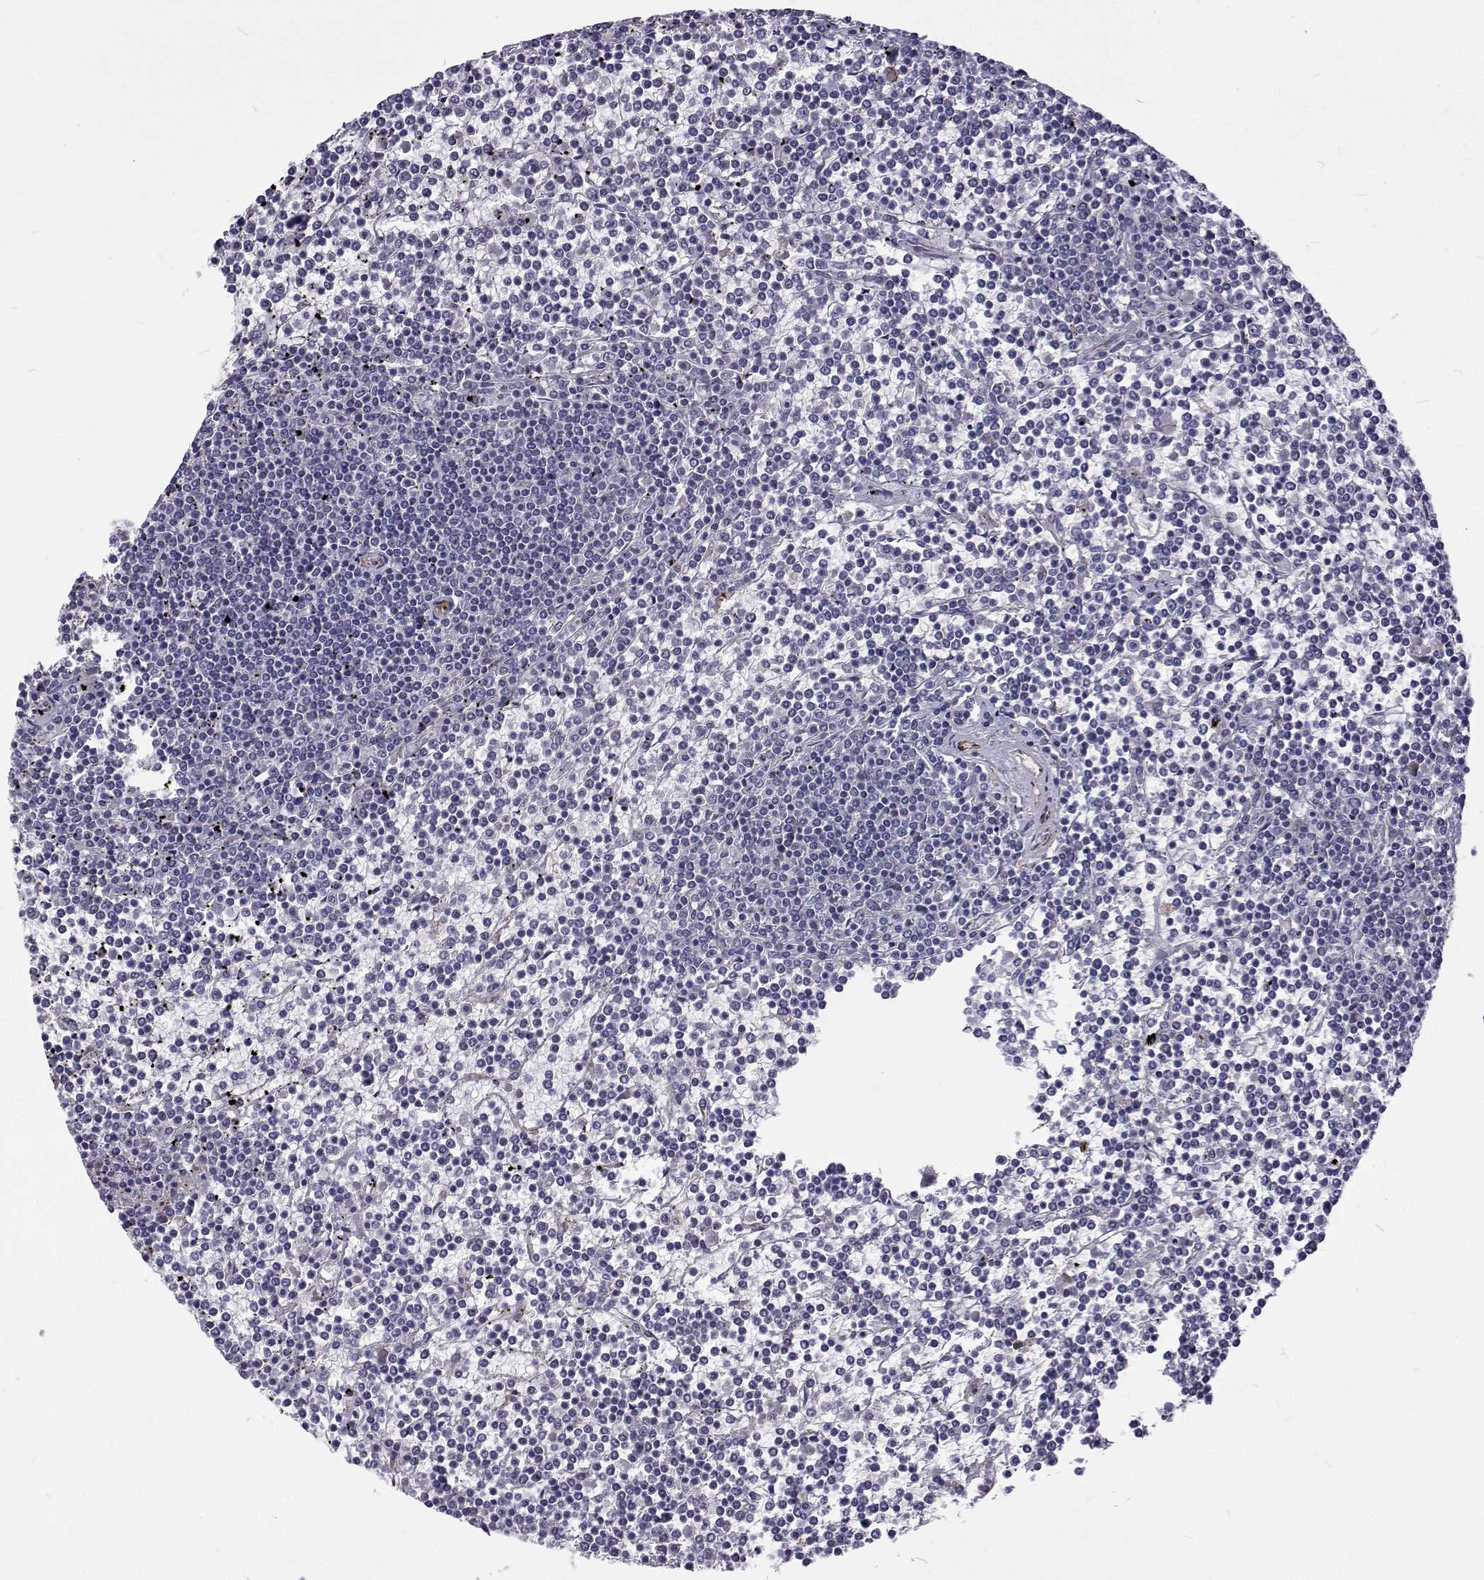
{"staining": {"intensity": "negative", "quantity": "none", "location": "none"}, "tissue": "lymphoma", "cell_type": "Tumor cells", "image_type": "cancer", "snomed": [{"axis": "morphology", "description": "Malignant lymphoma, non-Hodgkin's type, Low grade"}, {"axis": "topography", "description": "Spleen"}], "caption": "There is no significant expression in tumor cells of malignant lymphoma, non-Hodgkin's type (low-grade).", "gene": "NPR3", "patient": {"sex": "female", "age": 19}}